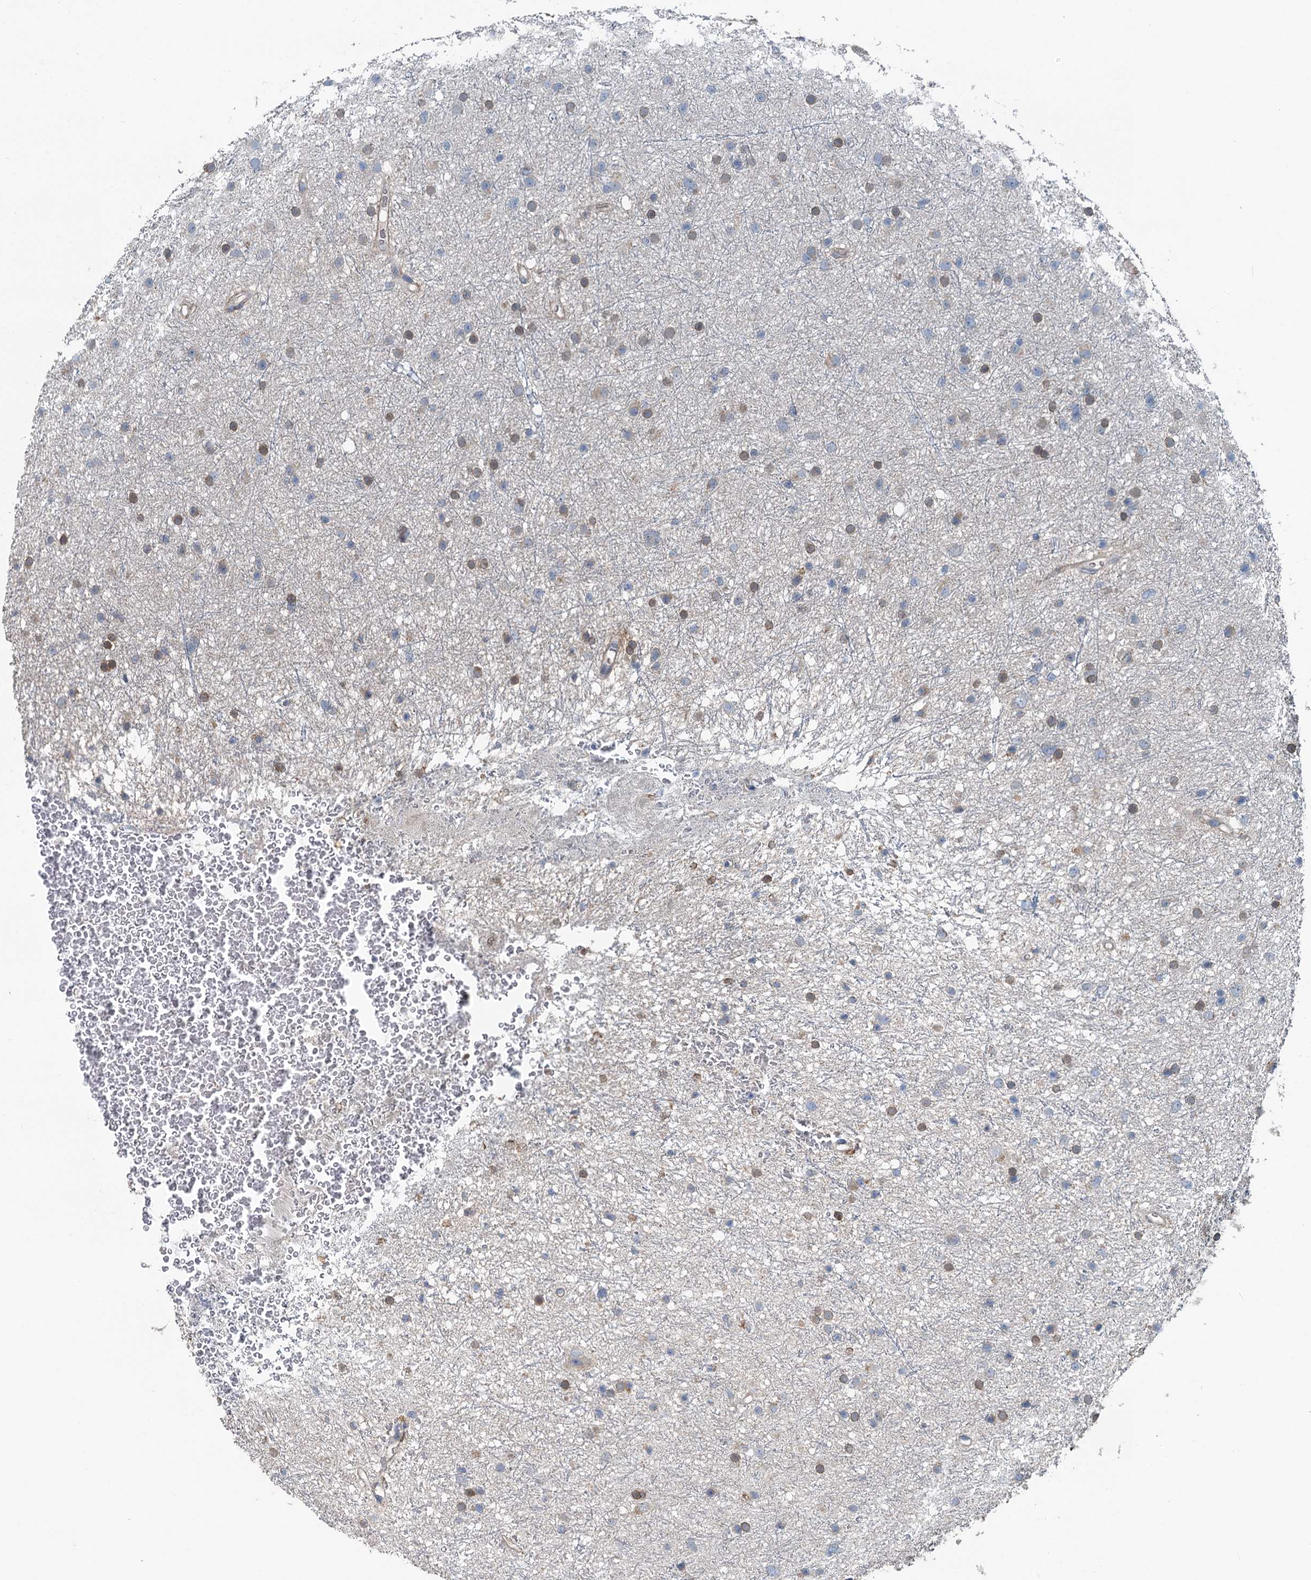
{"staining": {"intensity": "weak", "quantity": "<25%", "location": "cytoplasmic/membranous"}, "tissue": "glioma", "cell_type": "Tumor cells", "image_type": "cancer", "snomed": [{"axis": "morphology", "description": "Glioma, malignant, Low grade"}, {"axis": "topography", "description": "Cerebral cortex"}], "caption": "Immunohistochemistry of human glioma shows no positivity in tumor cells.", "gene": "C6orf120", "patient": {"sex": "female", "age": 39}}